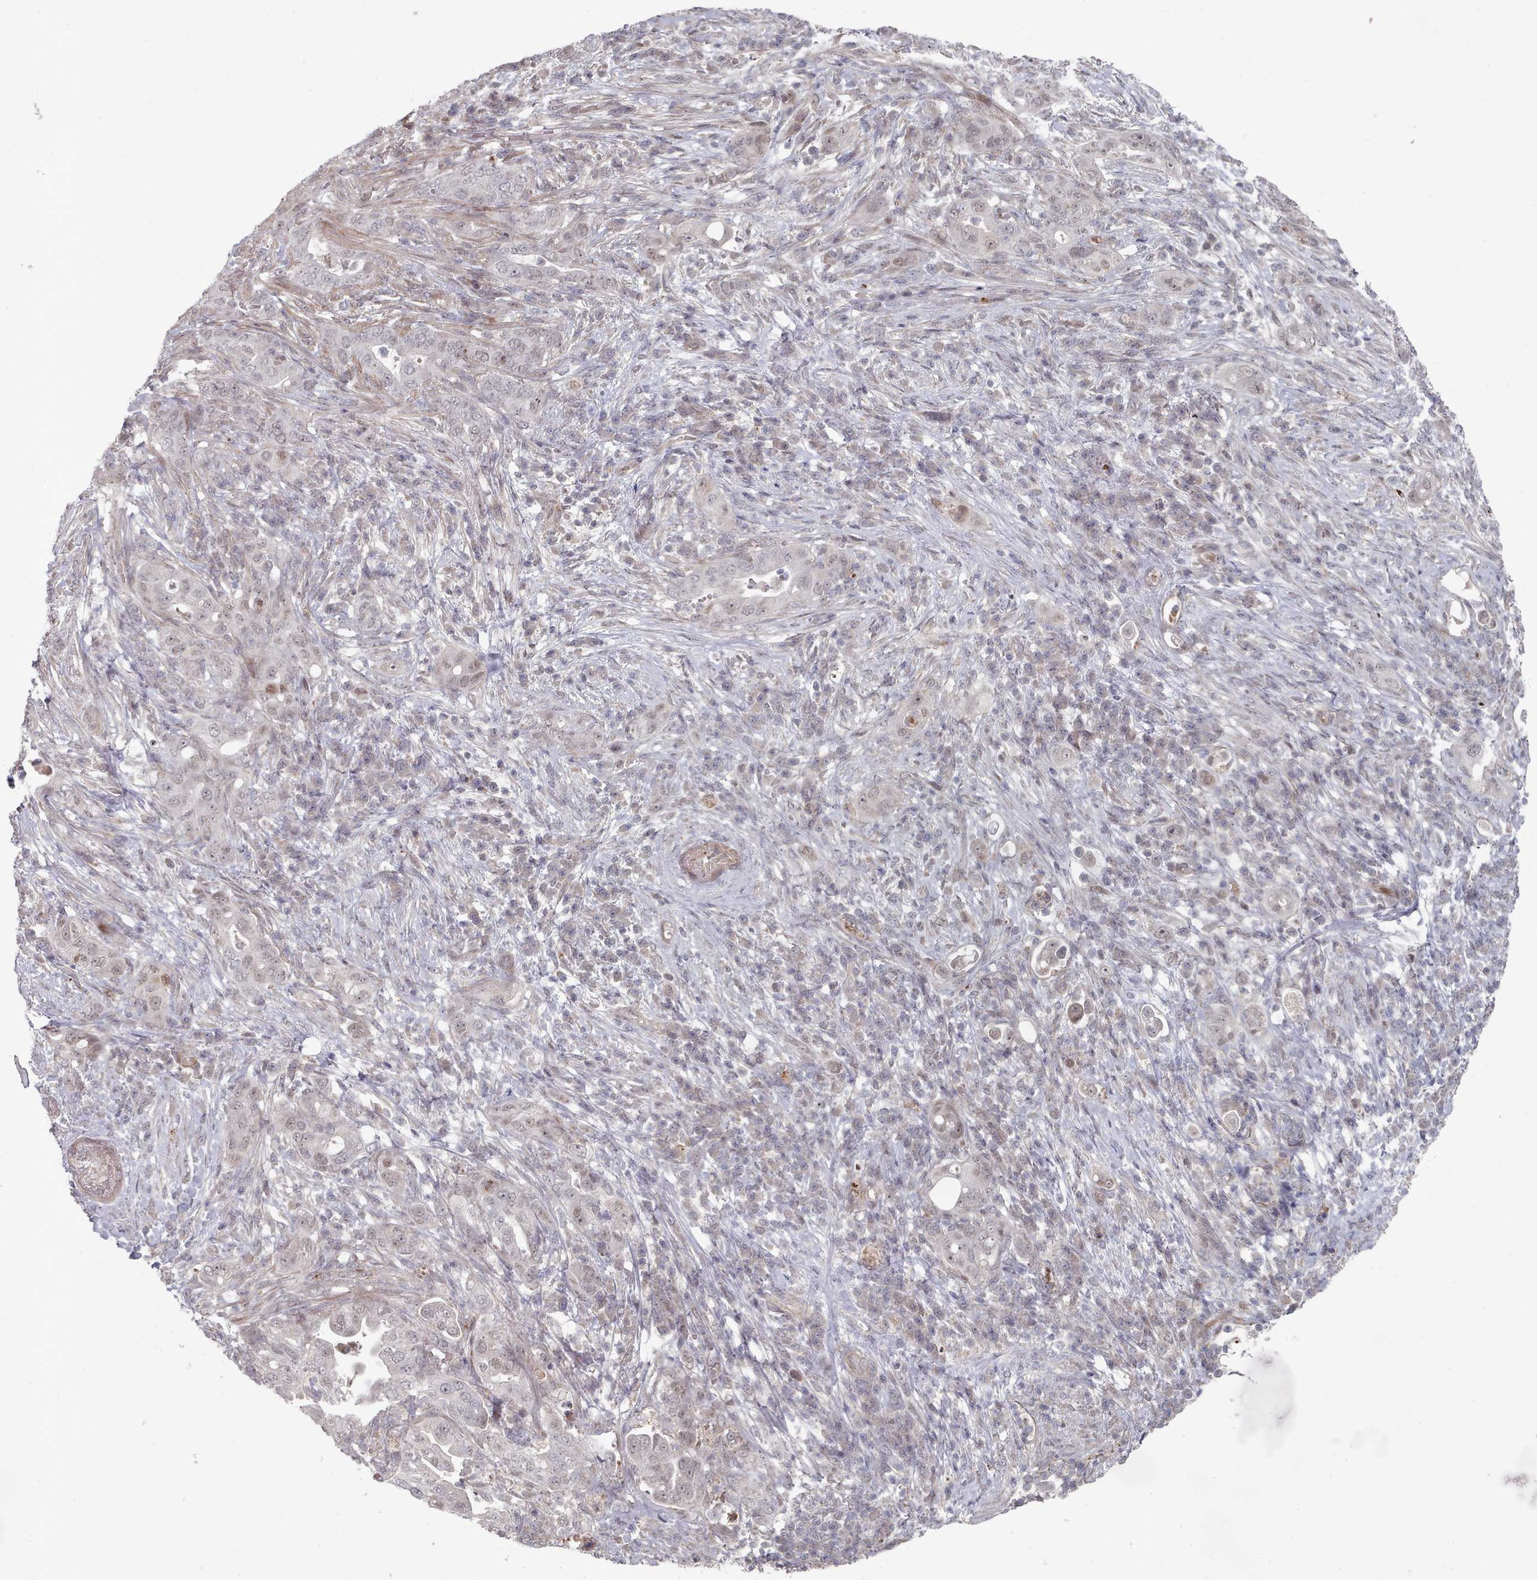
{"staining": {"intensity": "negative", "quantity": "none", "location": "none"}, "tissue": "pancreatic cancer", "cell_type": "Tumor cells", "image_type": "cancer", "snomed": [{"axis": "morphology", "description": "Adenocarcinoma, NOS"}, {"axis": "topography", "description": "Pancreas"}], "caption": "DAB immunohistochemical staining of adenocarcinoma (pancreatic) displays no significant staining in tumor cells.", "gene": "CPSF4", "patient": {"sex": "female", "age": 63}}